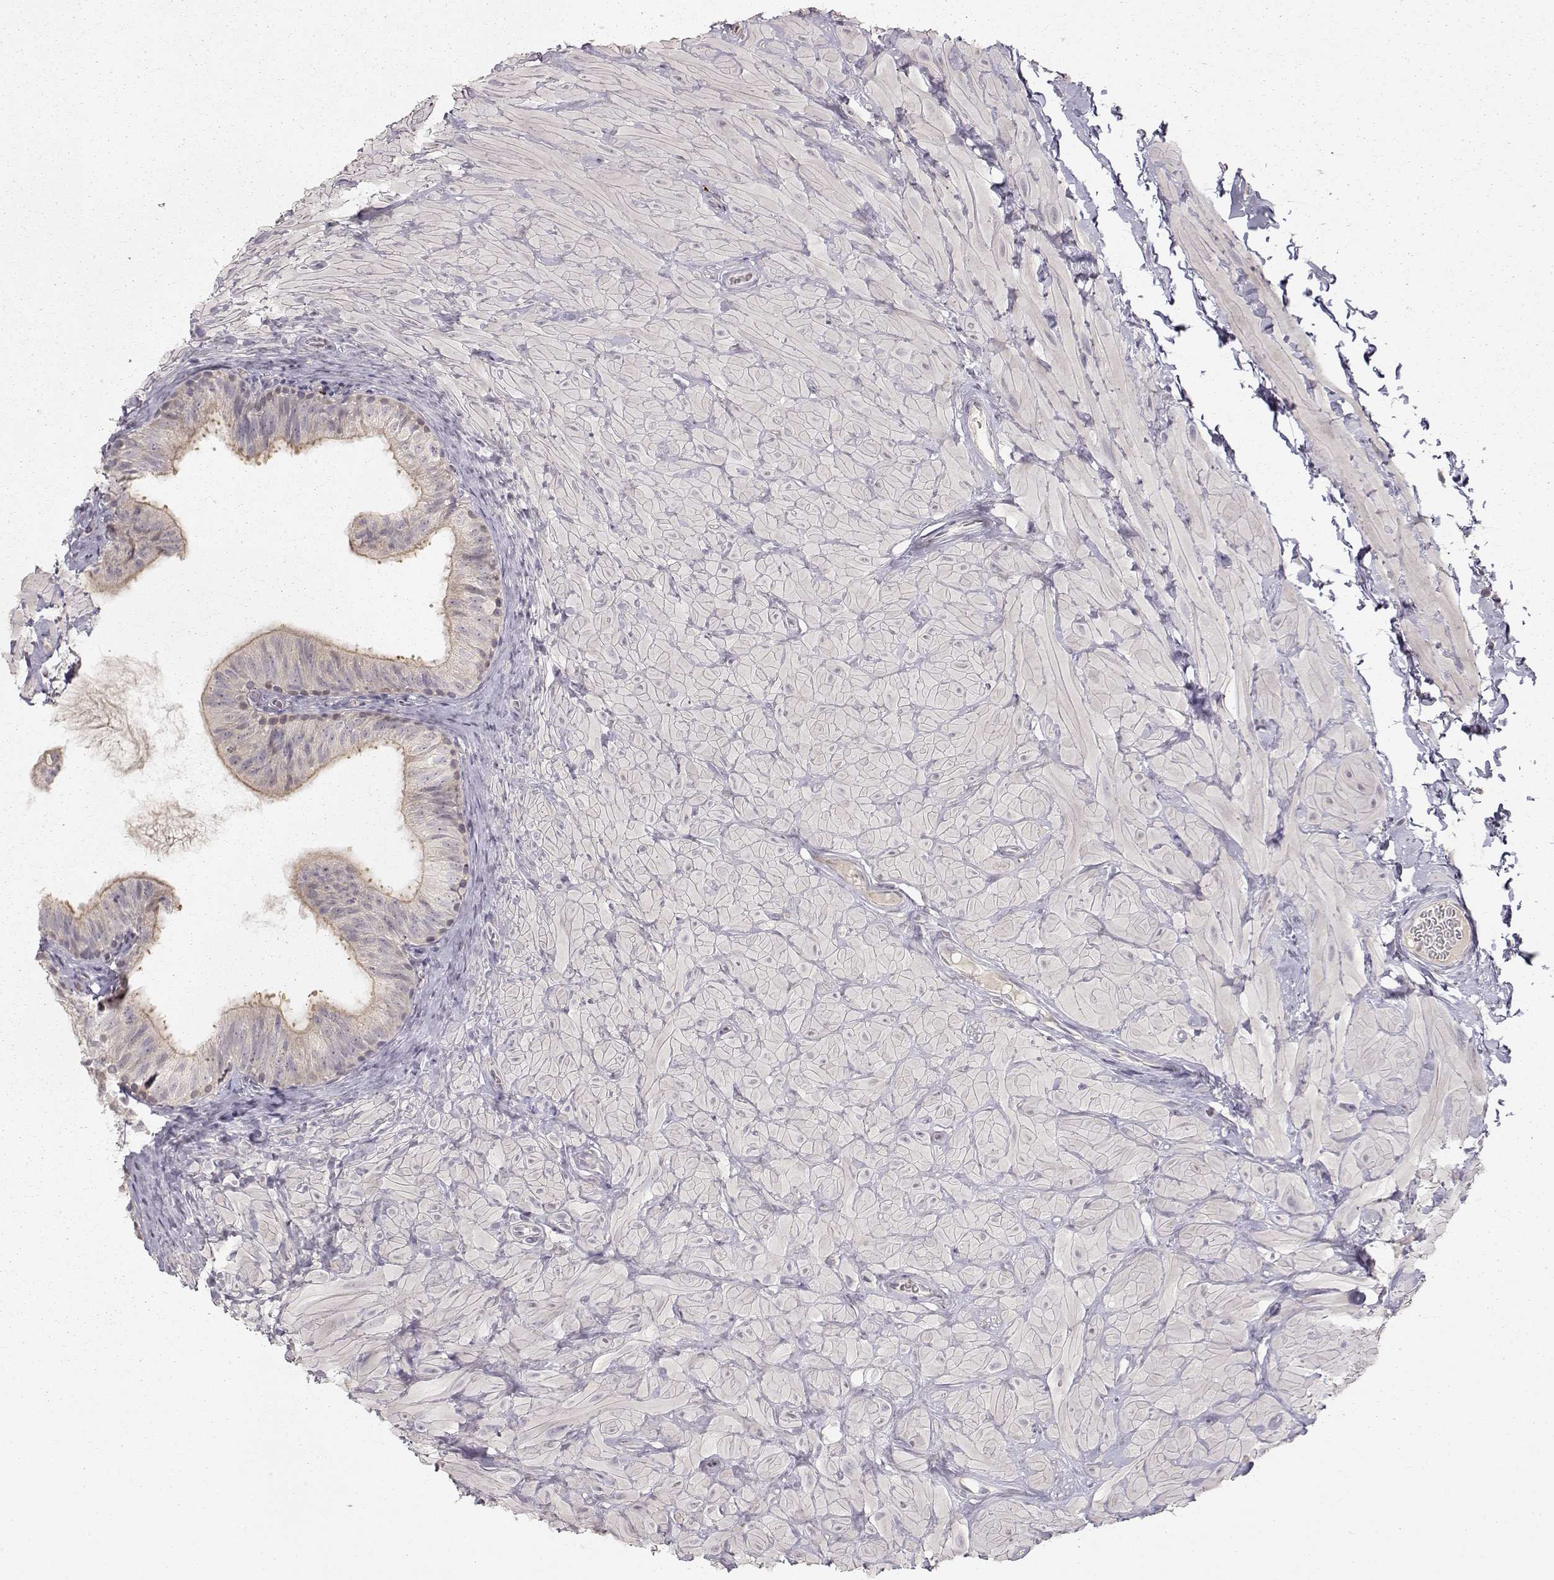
{"staining": {"intensity": "weak", "quantity": ">75%", "location": "cytoplasmic/membranous"}, "tissue": "epididymis", "cell_type": "Glandular cells", "image_type": "normal", "snomed": [{"axis": "morphology", "description": "Normal tissue, NOS"}, {"axis": "topography", "description": "Epididymis"}, {"axis": "topography", "description": "Vas deferens"}], "caption": "A brown stain highlights weak cytoplasmic/membranous expression of a protein in glandular cells of normal epididymis.", "gene": "ARHGAP8", "patient": {"sex": "male", "age": 23}}